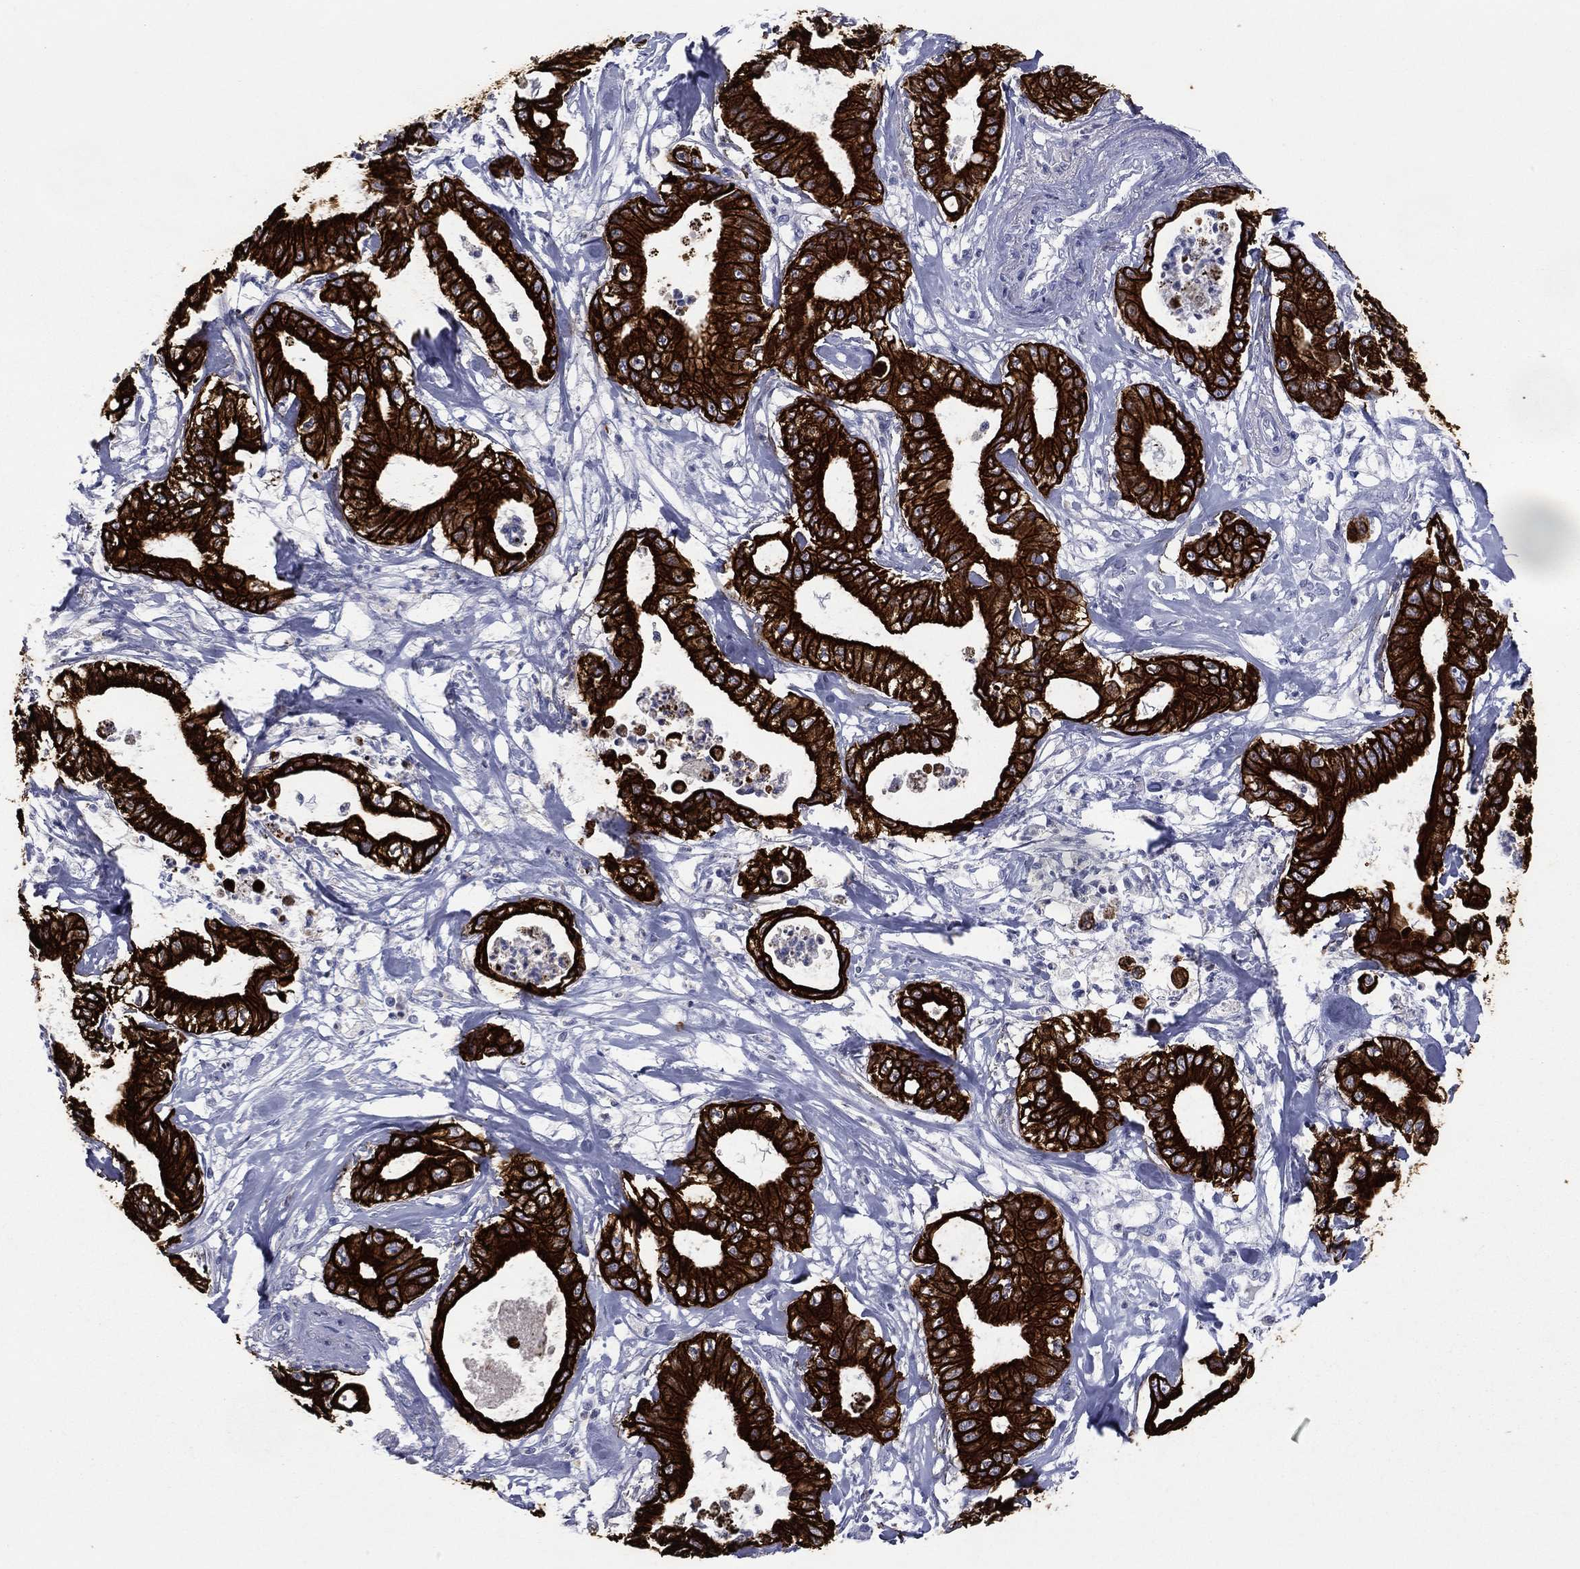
{"staining": {"intensity": "strong", "quantity": ">75%", "location": "cytoplasmic/membranous"}, "tissue": "pancreatic cancer", "cell_type": "Tumor cells", "image_type": "cancer", "snomed": [{"axis": "morphology", "description": "Adenocarcinoma, NOS"}, {"axis": "topography", "description": "Pancreas"}], "caption": "Tumor cells exhibit high levels of strong cytoplasmic/membranous expression in about >75% of cells in pancreatic cancer (adenocarcinoma).", "gene": "KRT7", "patient": {"sex": "male", "age": 71}}